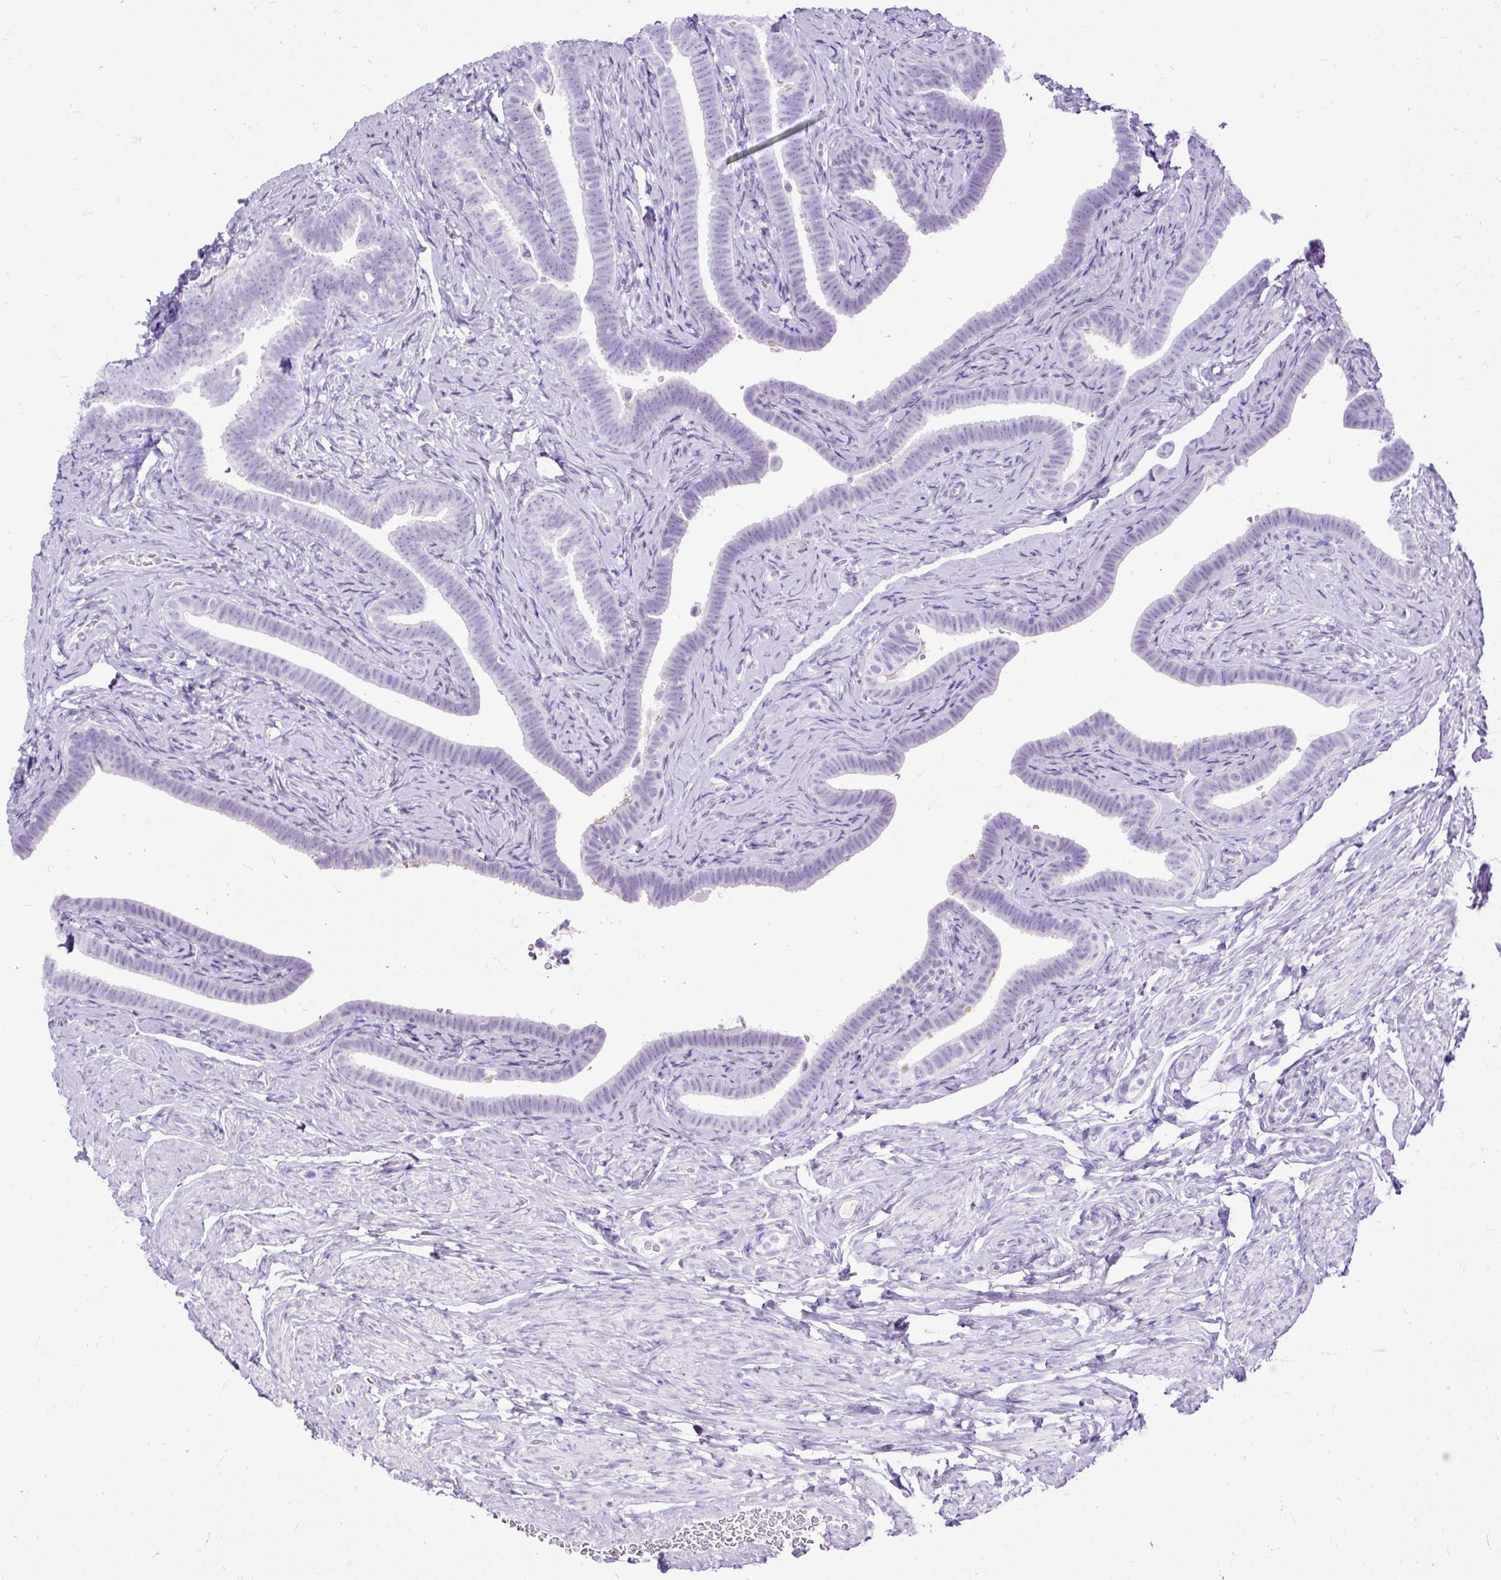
{"staining": {"intensity": "negative", "quantity": "none", "location": "none"}, "tissue": "fallopian tube", "cell_type": "Glandular cells", "image_type": "normal", "snomed": [{"axis": "morphology", "description": "Normal tissue, NOS"}, {"axis": "topography", "description": "Fallopian tube"}], "caption": "Immunohistochemistry of normal human fallopian tube displays no positivity in glandular cells.", "gene": "HEY1", "patient": {"sex": "female", "age": 69}}